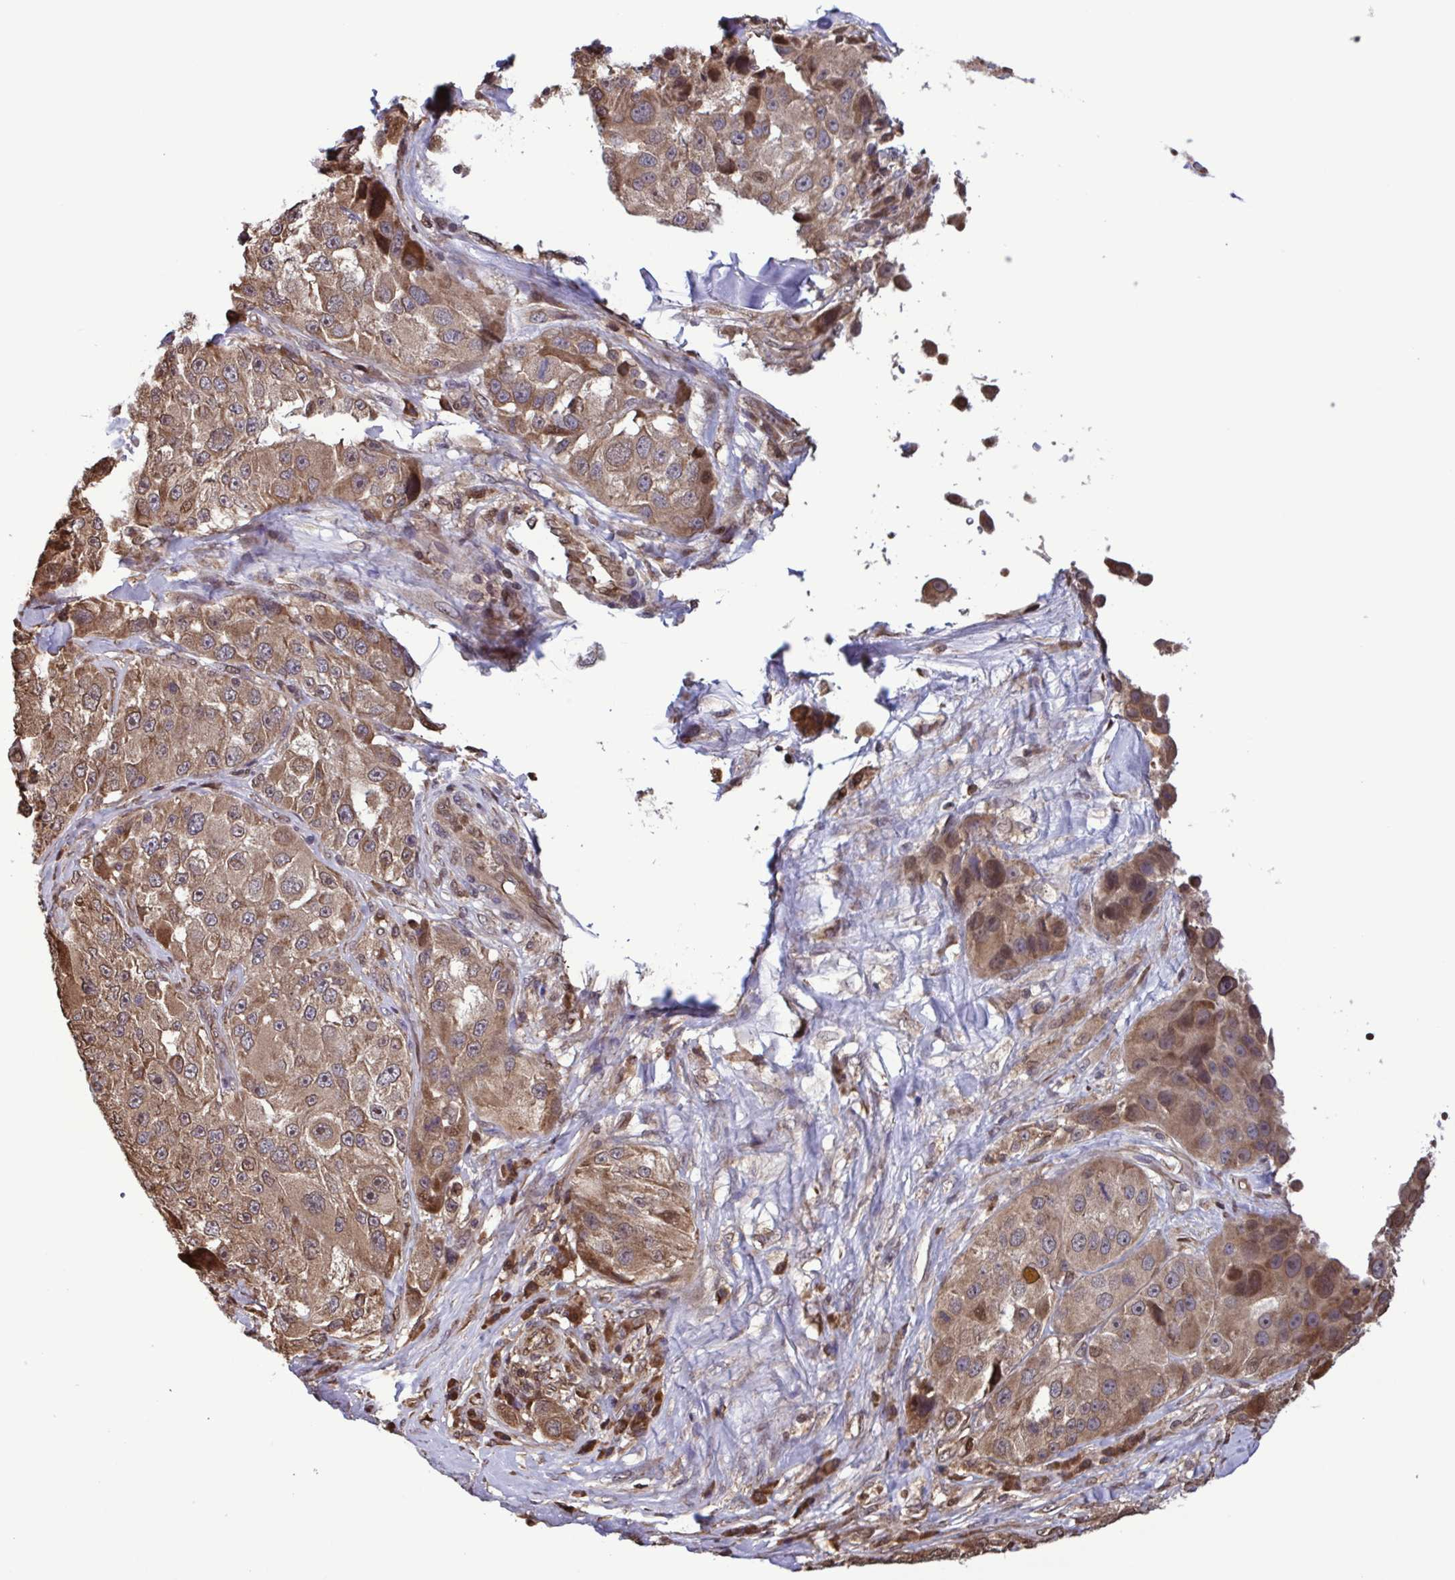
{"staining": {"intensity": "moderate", "quantity": ">75%", "location": "cytoplasmic/membranous"}, "tissue": "melanoma", "cell_type": "Tumor cells", "image_type": "cancer", "snomed": [{"axis": "morphology", "description": "Malignant melanoma, Metastatic site"}, {"axis": "topography", "description": "Lymph node"}], "caption": "This is a photomicrograph of immunohistochemistry (IHC) staining of melanoma, which shows moderate positivity in the cytoplasmic/membranous of tumor cells.", "gene": "SEC63", "patient": {"sex": "male", "age": 62}}